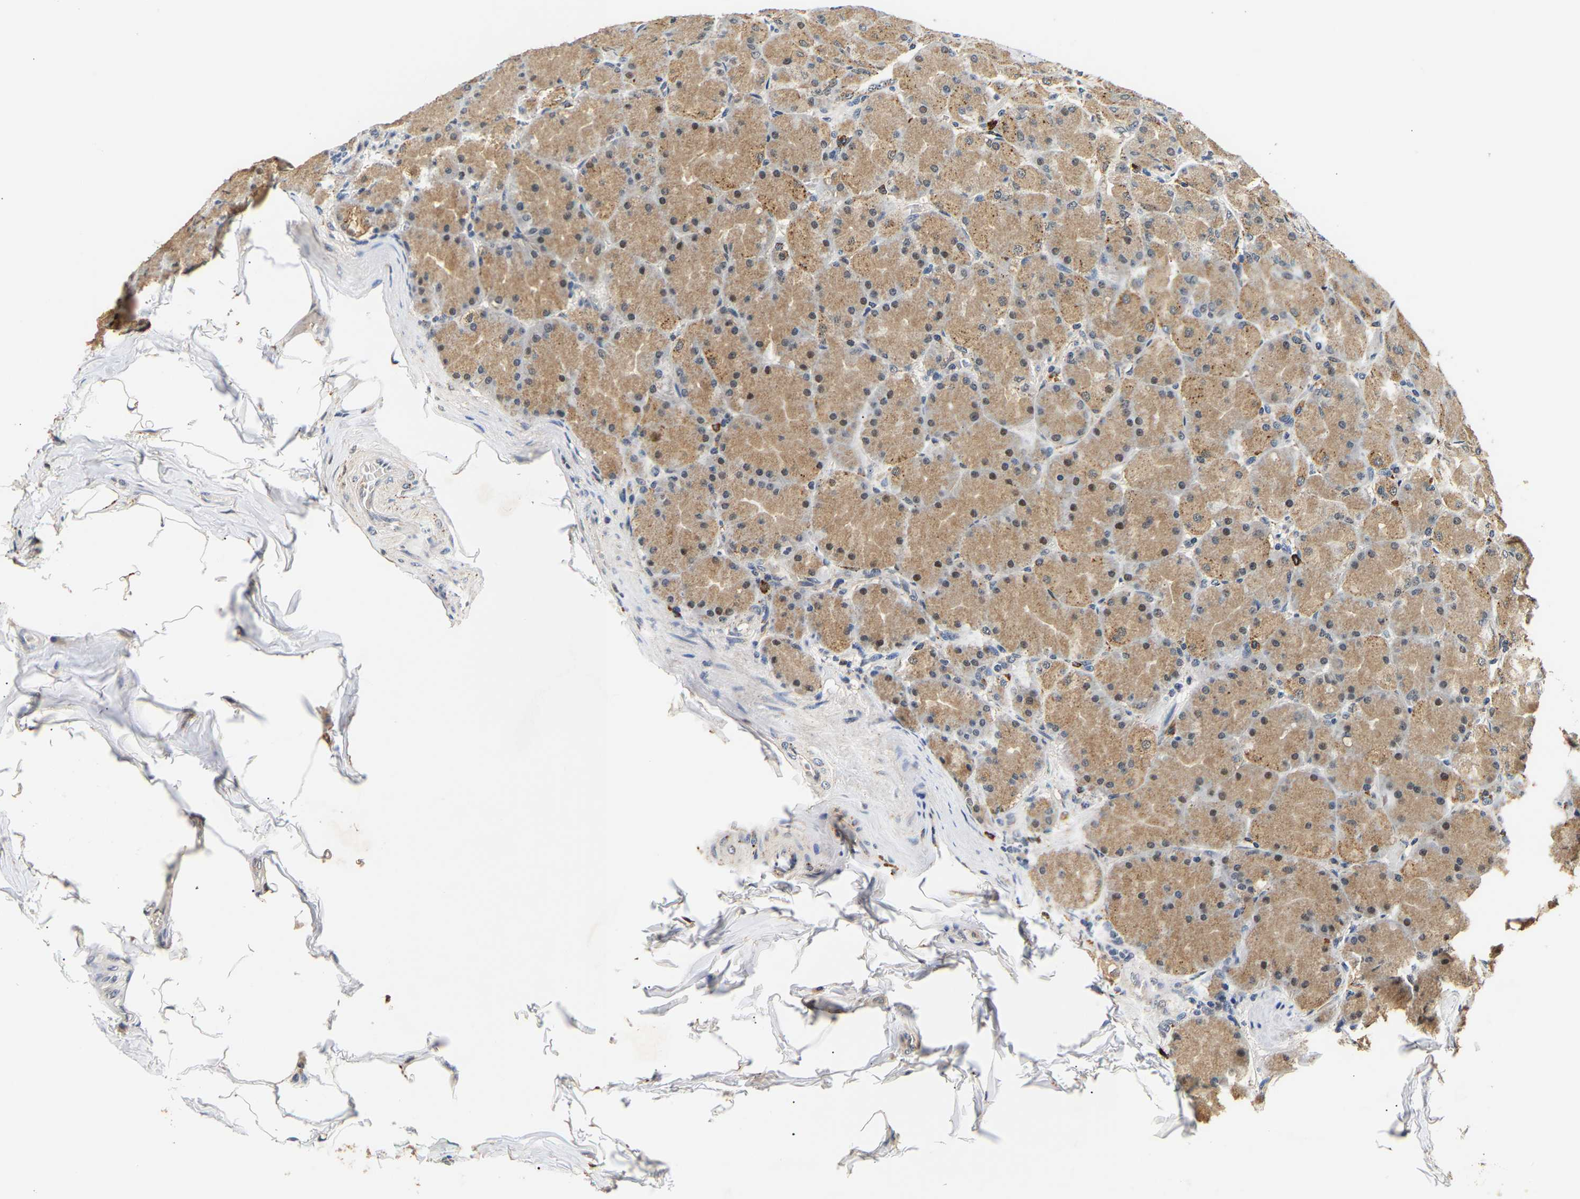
{"staining": {"intensity": "moderate", "quantity": ">75%", "location": "cytoplasmic/membranous"}, "tissue": "stomach", "cell_type": "Glandular cells", "image_type": "normal", "snomed": [{"axis": "morphology", "description": "Normal tissue, NOS"}, {"axis": "topography", "description": "Stomach, upper"}], "caption": "Protein analysis of benign stomach exhibits moderate cytoplasmic/membranous positivity in about >75% of glandular cells.", "gene": "SMU1", "patient": {"sex": "female", "age": 56}}